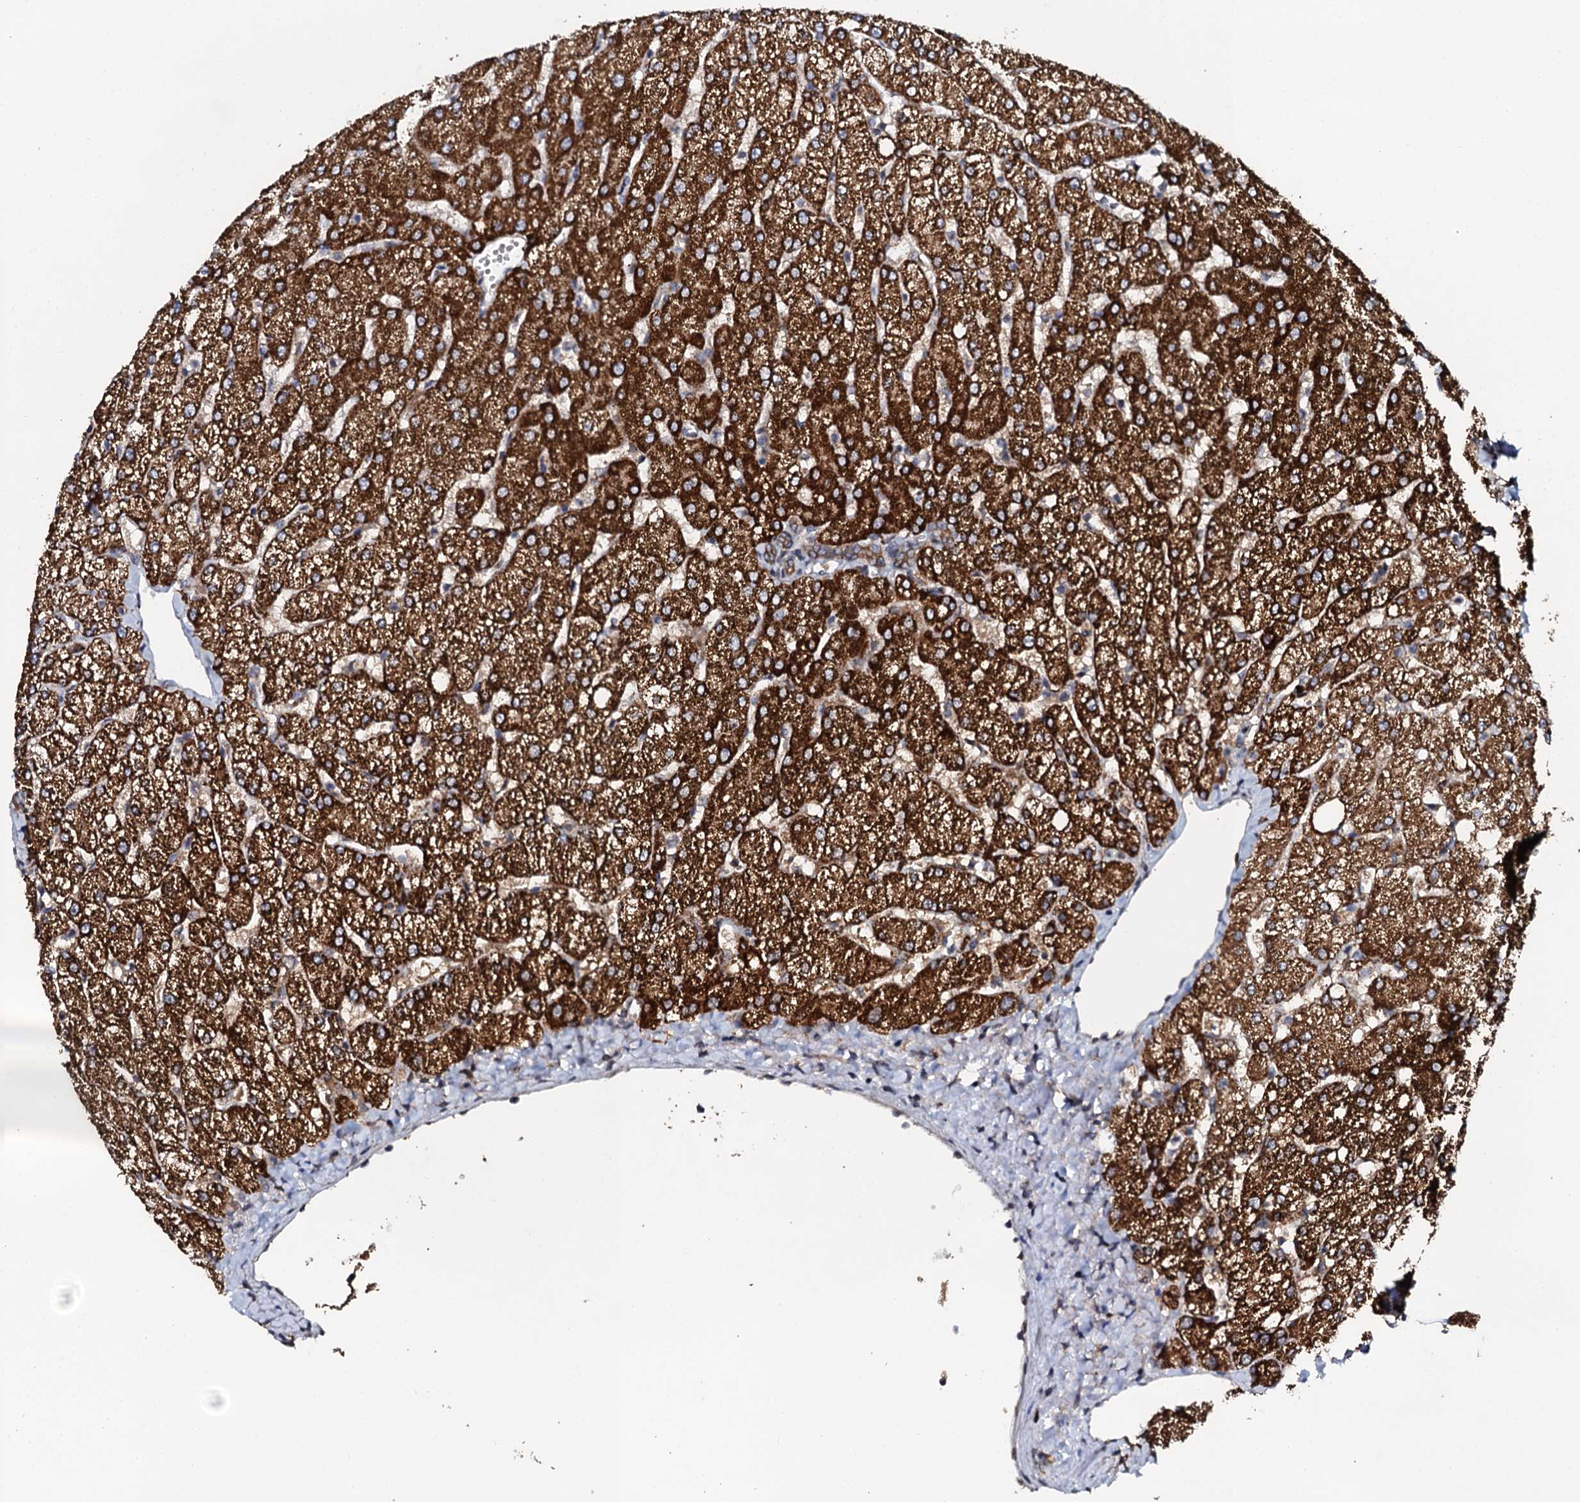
{"staining": {"intensity": "moderate", "quantity": ">75%", "location": "cytoplasmic/membranous"}, "tissue": "liver", "cell_type": "Cholangiocytes", "image_type": "normal", "snomed": [{"axis": "morphology", "description": "Normal tissue, NOS"}, {"axis": "topography", "description": "Liver"}], "caption": "Immunohistochemistry (IHC) image of normal liver stained for a protein (brown), which displays medium levels of moderate cytoplasmic/membranous staining in about >75% of cholangiocytes.", "gene": "GLCE", "patient": {"sex": "female", "age": 54}}